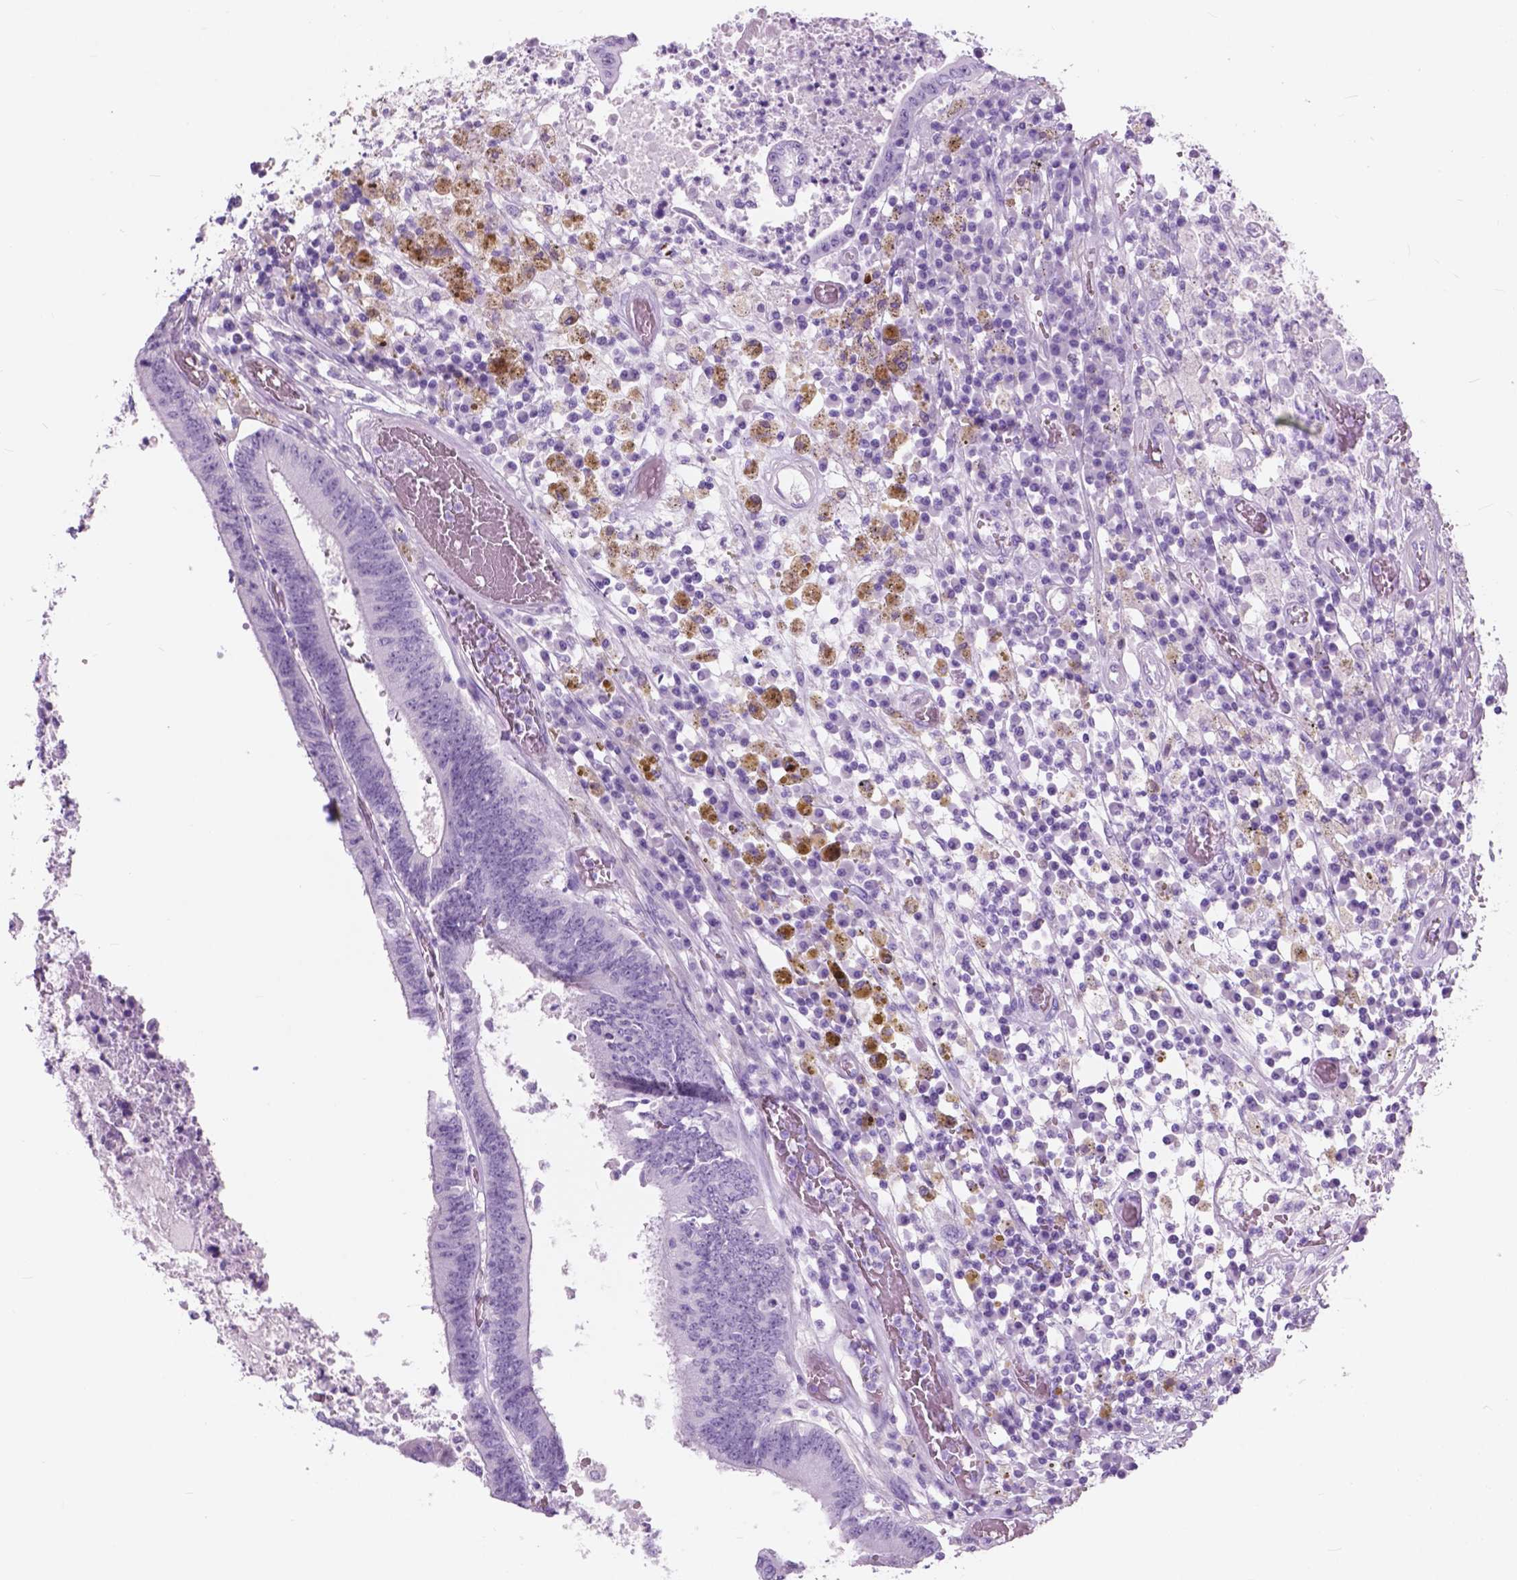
{"staining": {"intensity": "negative", "quantity": "none", "location": "none"}, "tissue": "colorectal cancer", "cell_type": "Tumor cells", "image_type": "cancer", "snomed": [{"axis": "morphology", "description": "Adenocarcinoma, NOS"}, {"axis": "topography", "description": "Rectum"}], "caption": "This is a histopathology image of IHC staining of colorectal cancer, which shows no staining in tumor cells.", "gene": "FXYD2", "patient": {"sex": "male", "age": 54}}